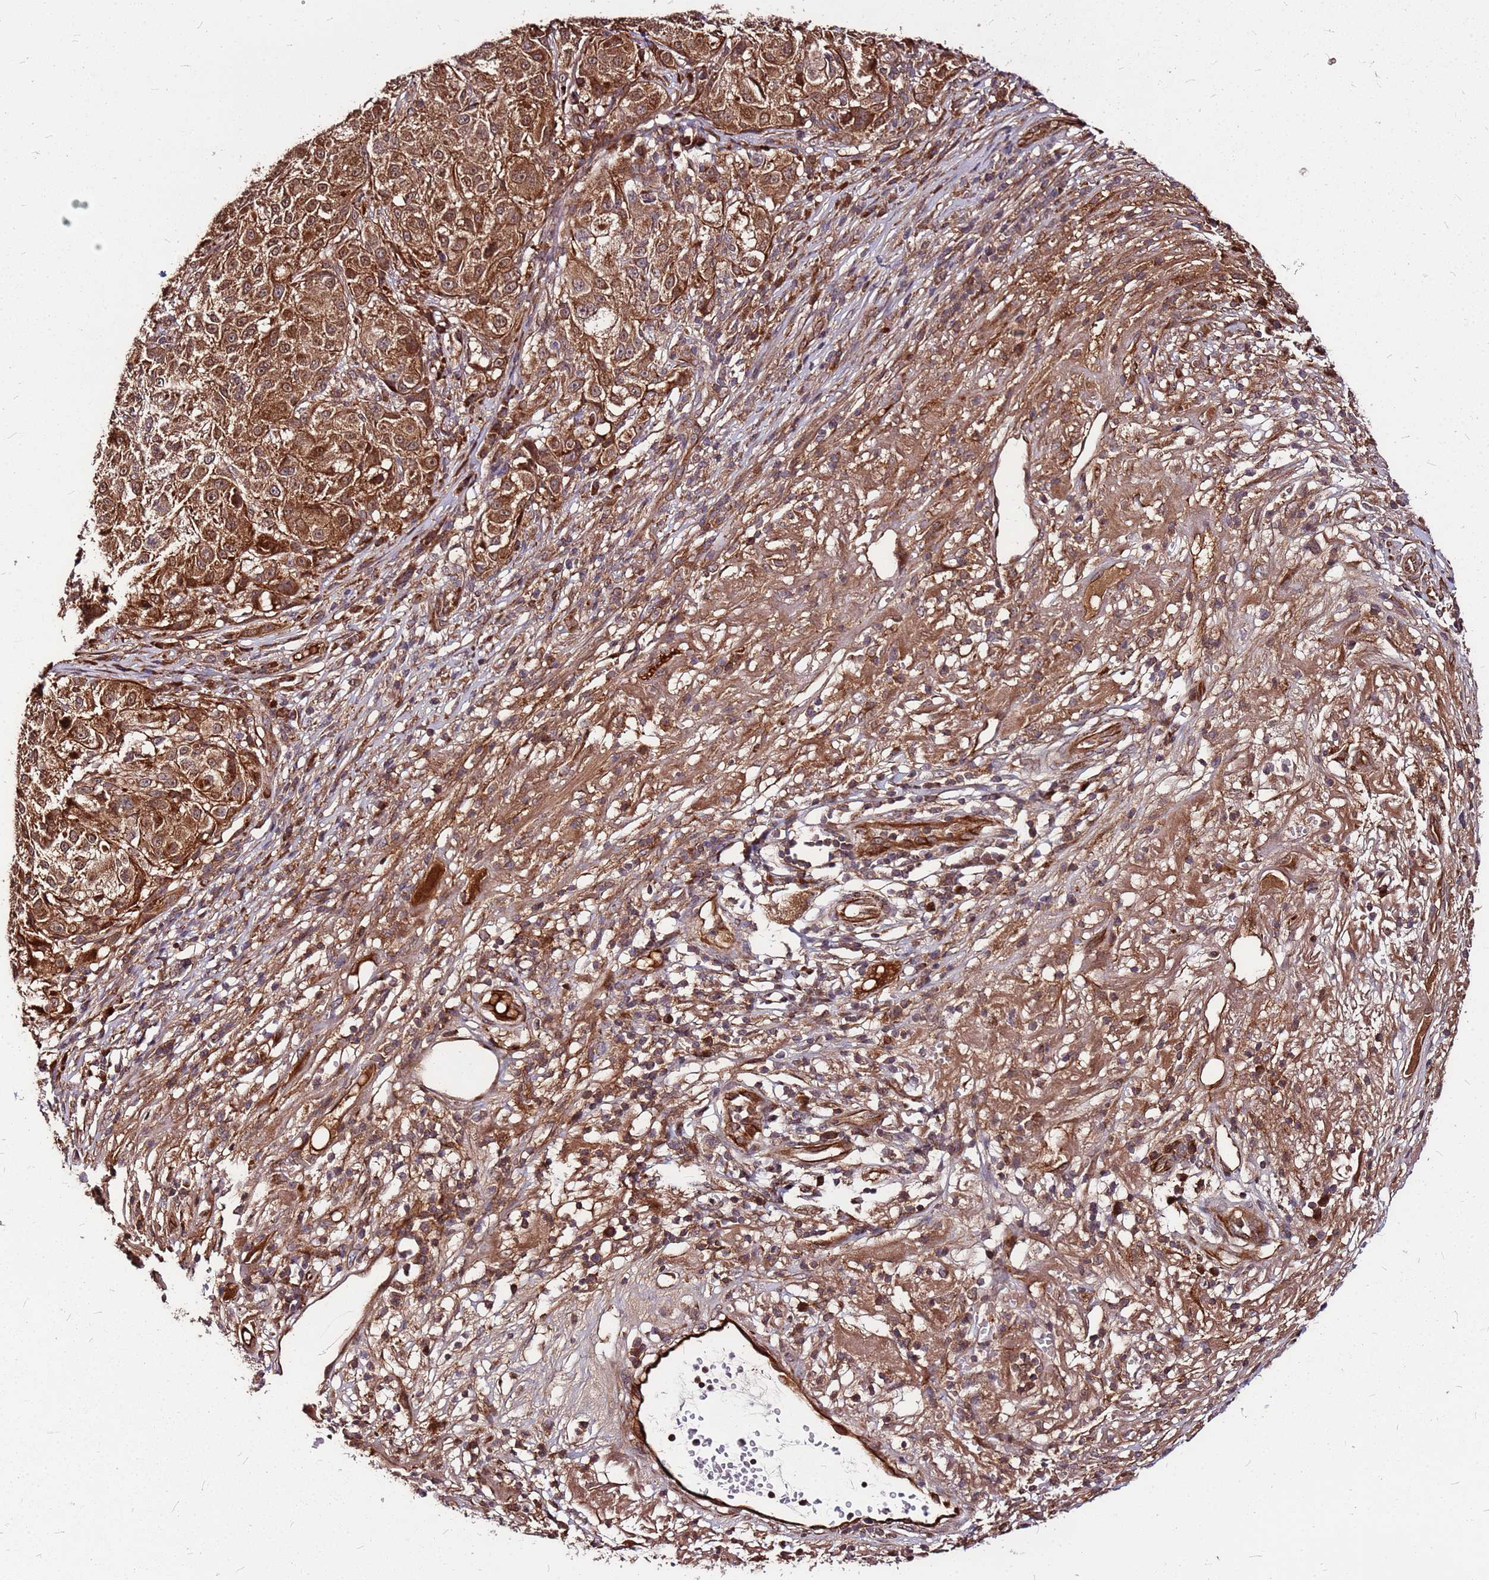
{"staining": {"intensity": "moderate", "quantity": ">75%", "location": "cytoplasmic/membranous,nuclear"}, "tissue": "melanoma", "cell_type": "Tumor cells", "image_type": "cancer", "snomed": [{"axis": "morphology", "description": "Necrosis, NOS"}, {"axis": "morphology", "description": "Malignant melanoma, NOS"}, {"axis": "topography", "description": "Skin"}], "caption": "This is an image of immunohistochemistry (IHC) staining of malignant melanoma, which shows moderate staining in the cytoplasmic/membranous and nuclear of tumor cells.", "gene": "LYPLAL1", "patient": {"sex": "female", "age": 87}}